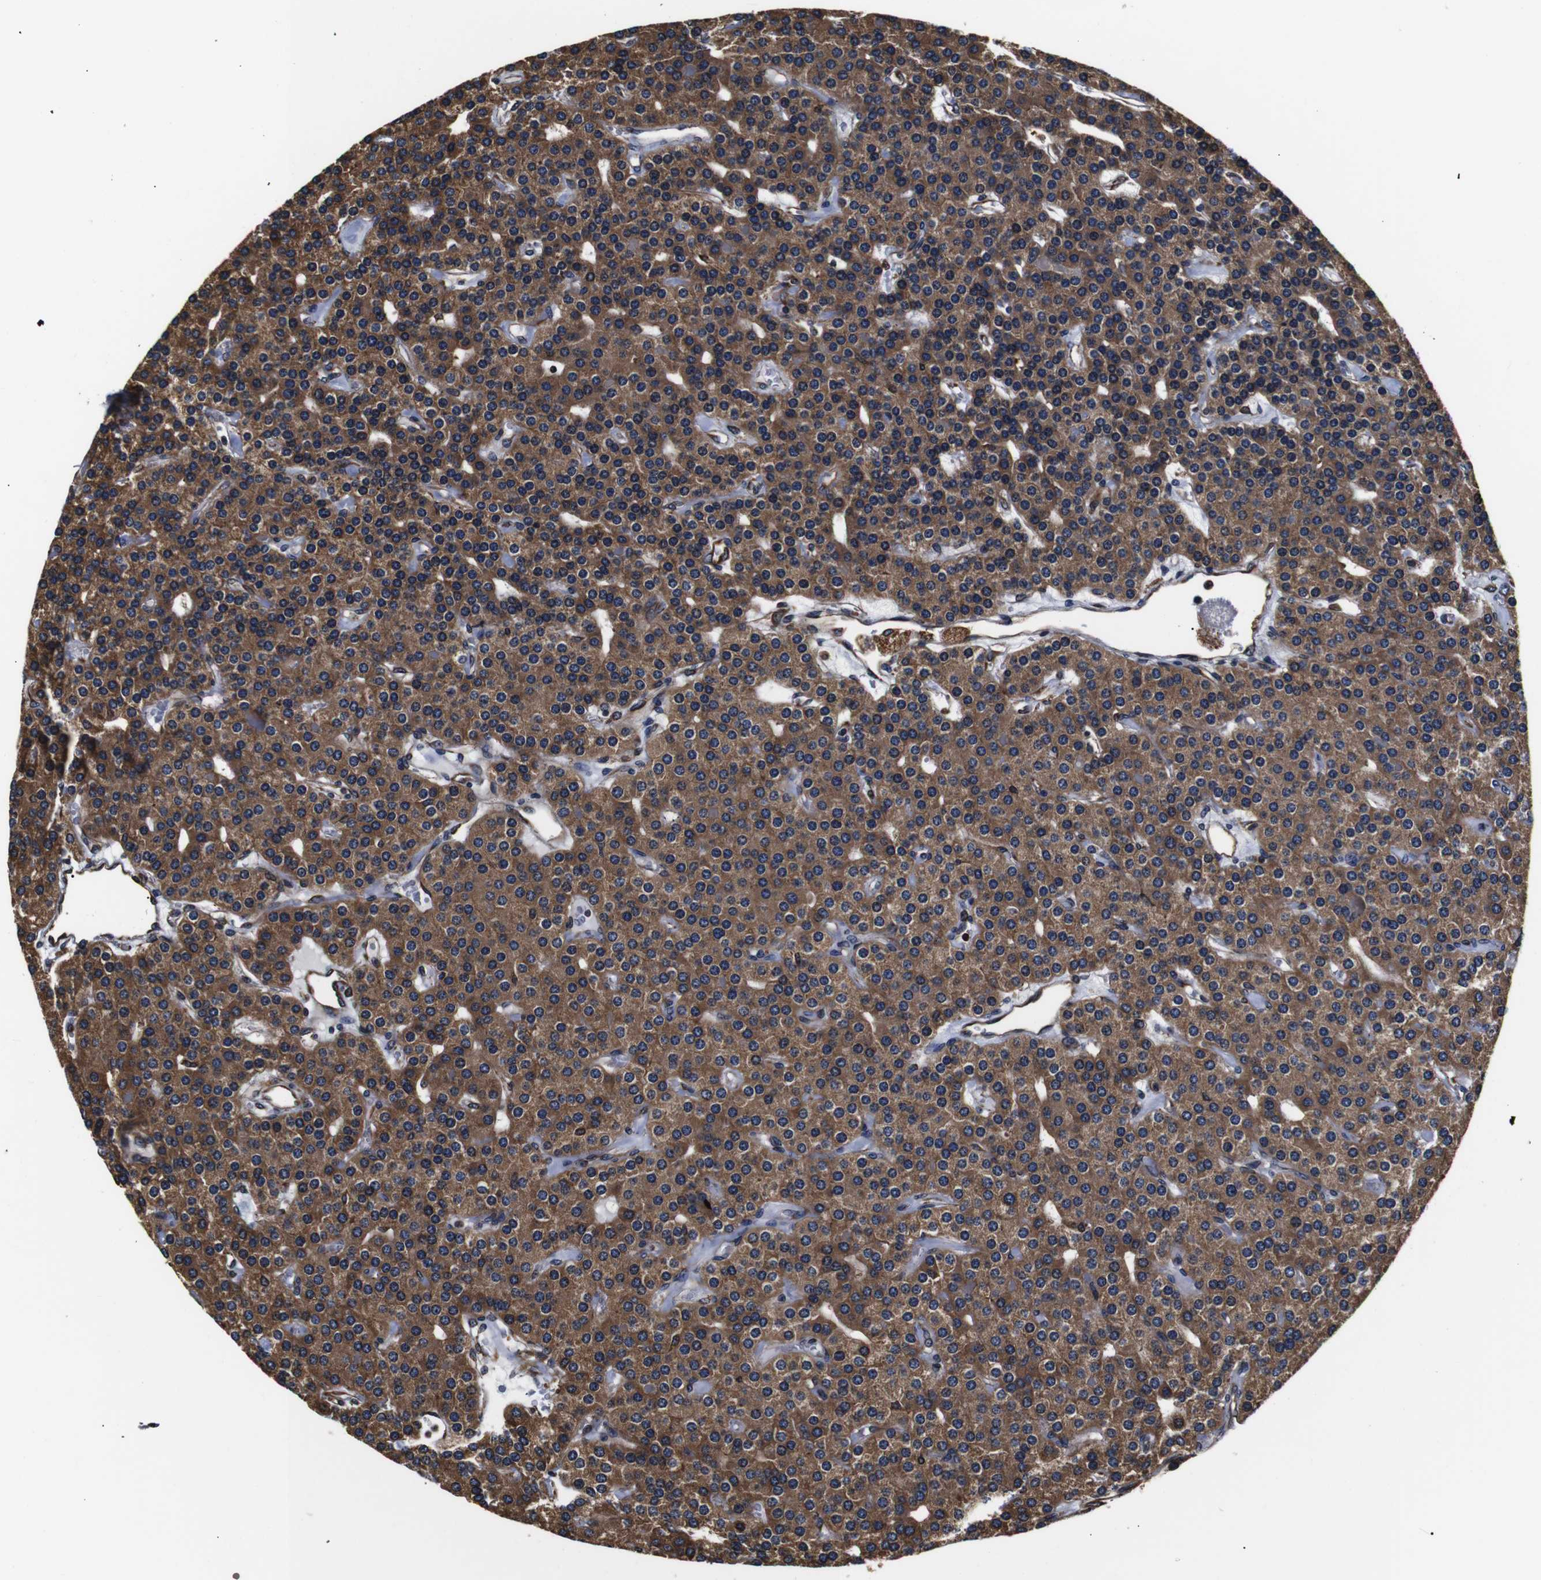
{"staining": {"intensity": "moderate", "quantity": ">75%", "location": "cytoplasmic/membranous"}, "tissue": "parathyroid gland", "cell_type": "Glandular cells", "image_type": "normal", "snomed": [{"axis": "morphology", "description": "Normal tissue, NOS"}, {"axis": "morphology", "description": "Adenoma, NOS"}, {"axis": "topography", "description": "Parathyroid gland"}], "caption": "Parathyroid gland stained with immunohistochemistry (IHC) demonstrates moderate cytoplasmic/membranous expression in about >75% of glandular cells.", "gene": "HHIP", "patient": {"sex": "female", "age": 86}}